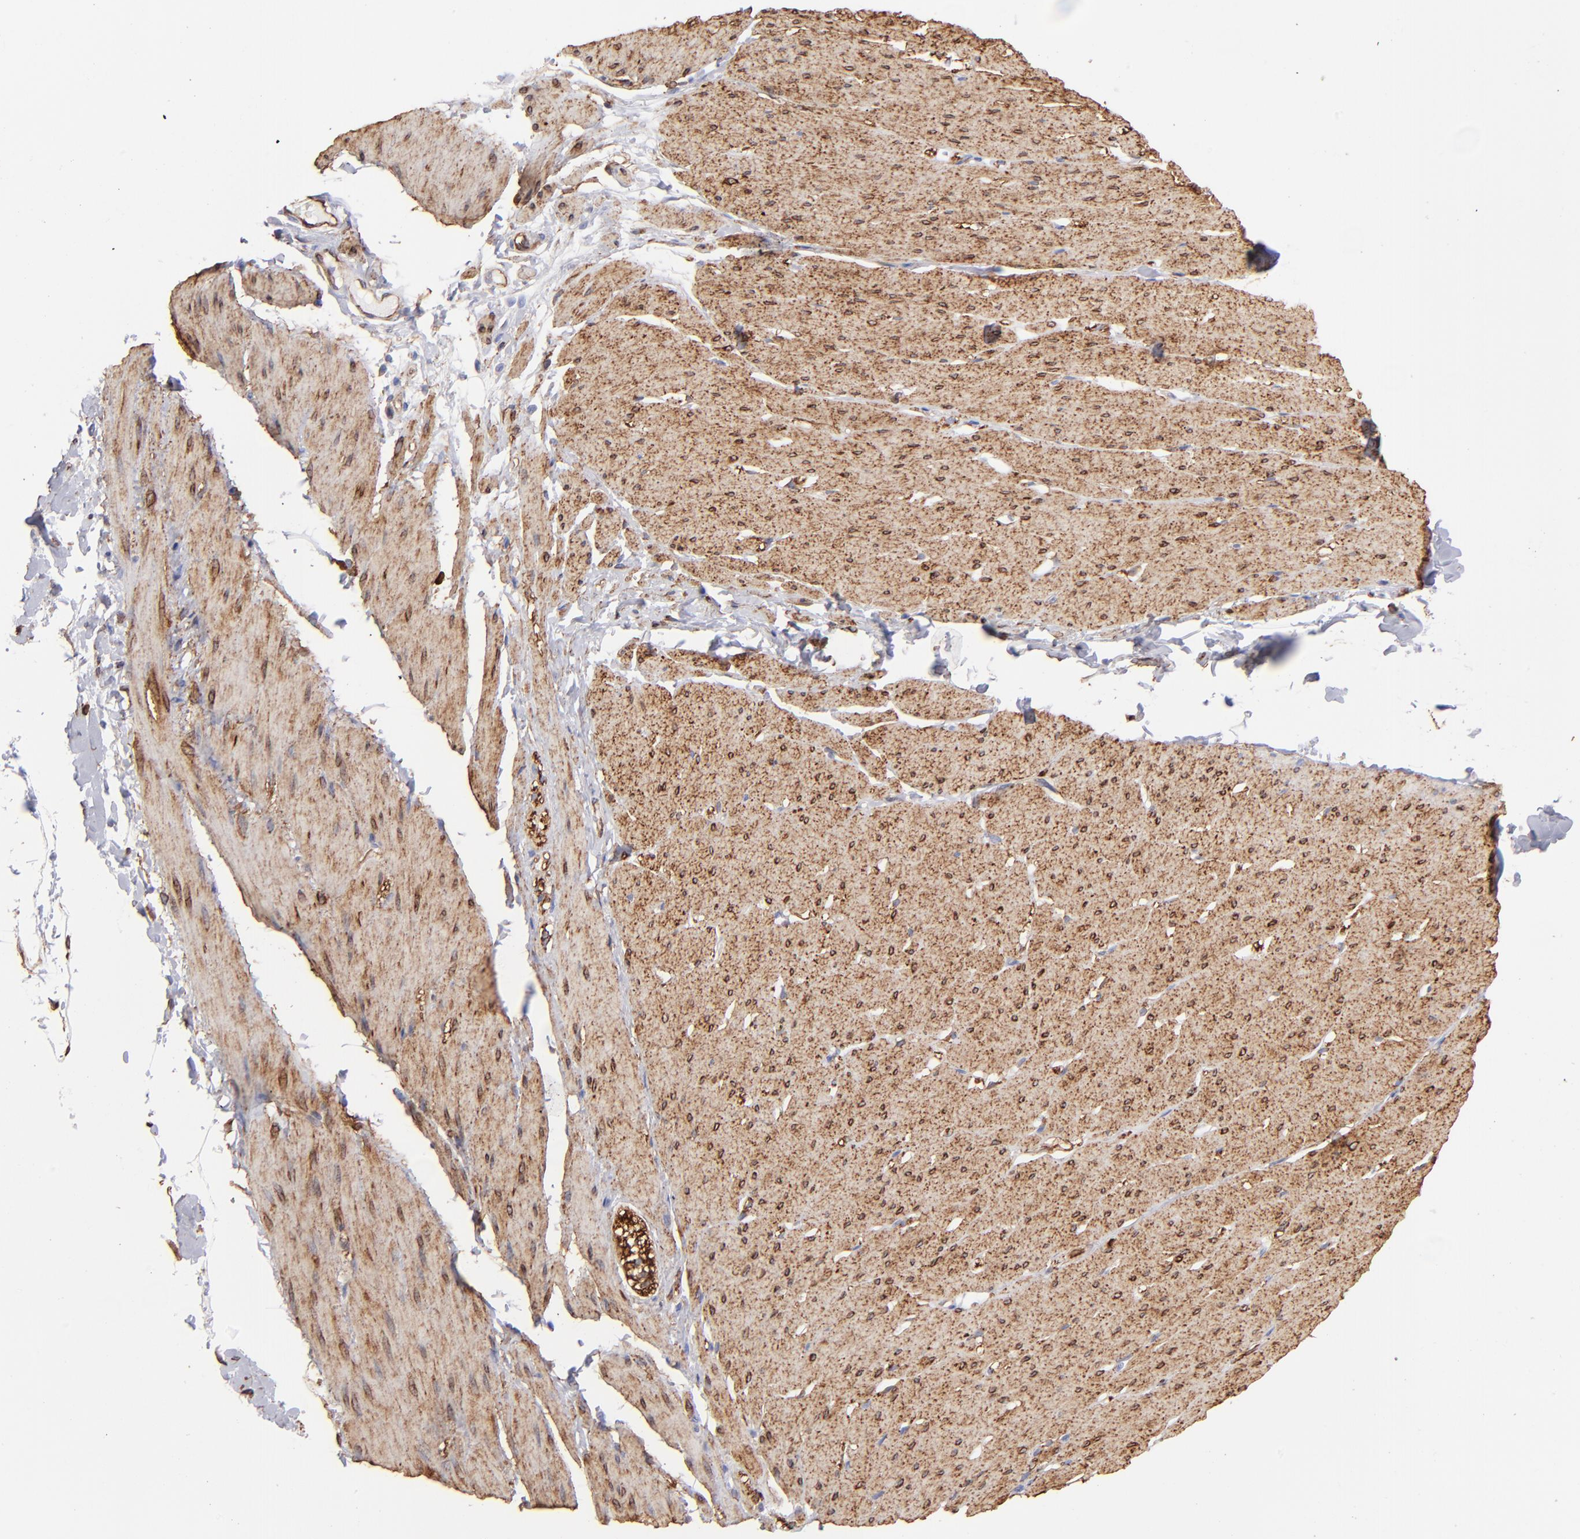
{"staining": {"intensity": "strong", "quantity": ">75%", "location": "cytoplasmic/membranous"}, "tissue": "smooth muscle", "cell_type": "Smooth muscle cells", "image_type": "normal", "snomed": [{"axis": "morphology", "description": "Normal tissue, NOS"}, {"axis": "topography", "description": "Smooth muscle"}, {"axis": "topography", "description": "Colon"}], "caption": "This is a micrograph of immunohistochemistry staining of unremarkable smooth muscle, which shows strong positivity in the cytoplasmic/membranous of smooth muscle cells.", "gene": "AHNAK2", "patient": {"sex": "male", "age": 67}}